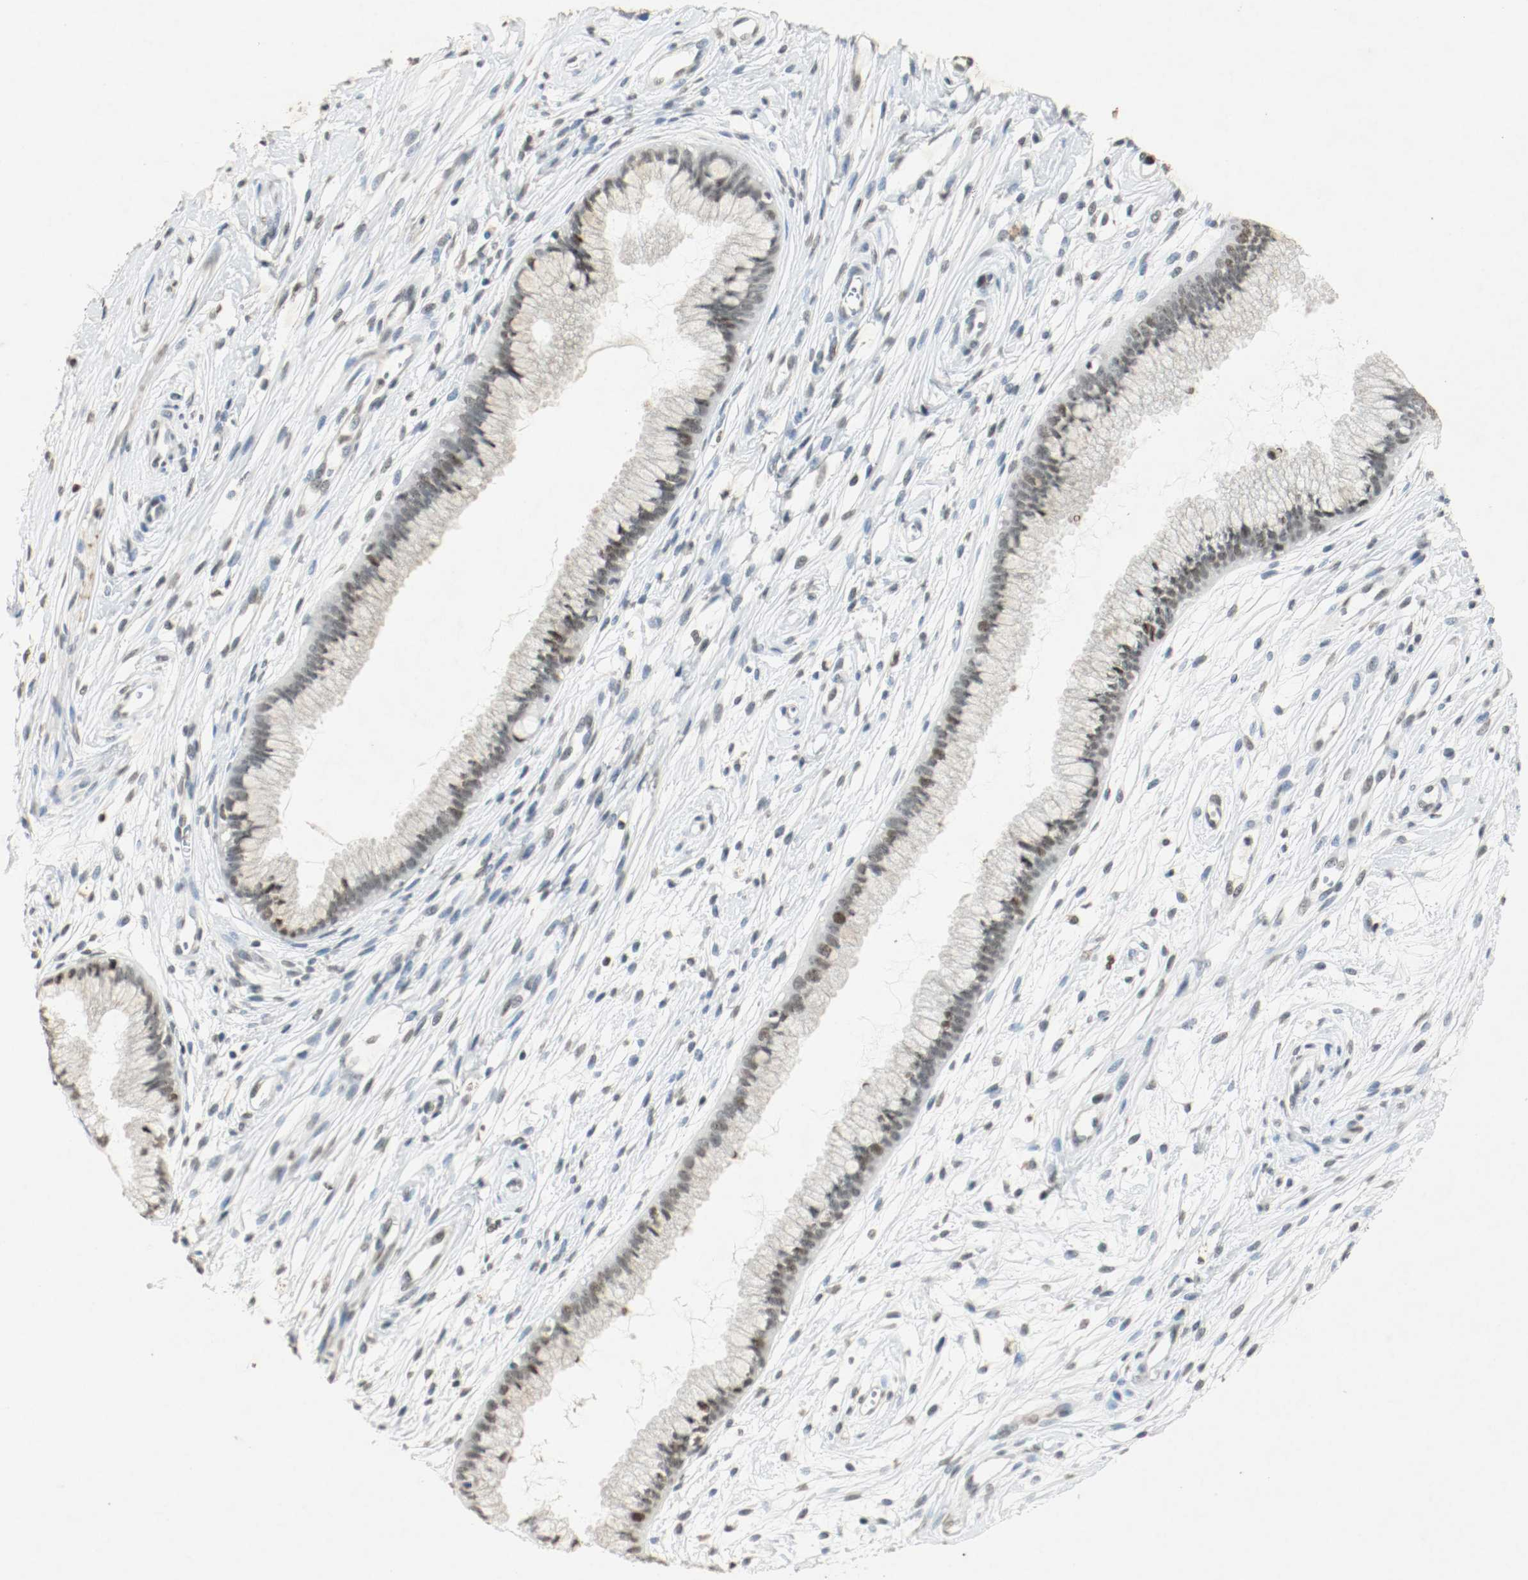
{"staining": {"intensity": "weak", "quantity": ">75%", "location": "nuclear"}, "tissue": "cervix", "cell_type": "Glandular cells", "image_type": "normal", "snomed": [{"axis": "morphology", "description": "Normal tissue, NOS"}, {"axis": "topography", "description": "Cervix"}], "caption": "Cervix stained with DAB (3,3'-diaminobenzidine) immunohistochemistry (IHC) displays low levels of weak nuclear expression in about >75% of glandular cells.", "gene": "DNMT1", "patient": {"sex": "female", "age": 39}}